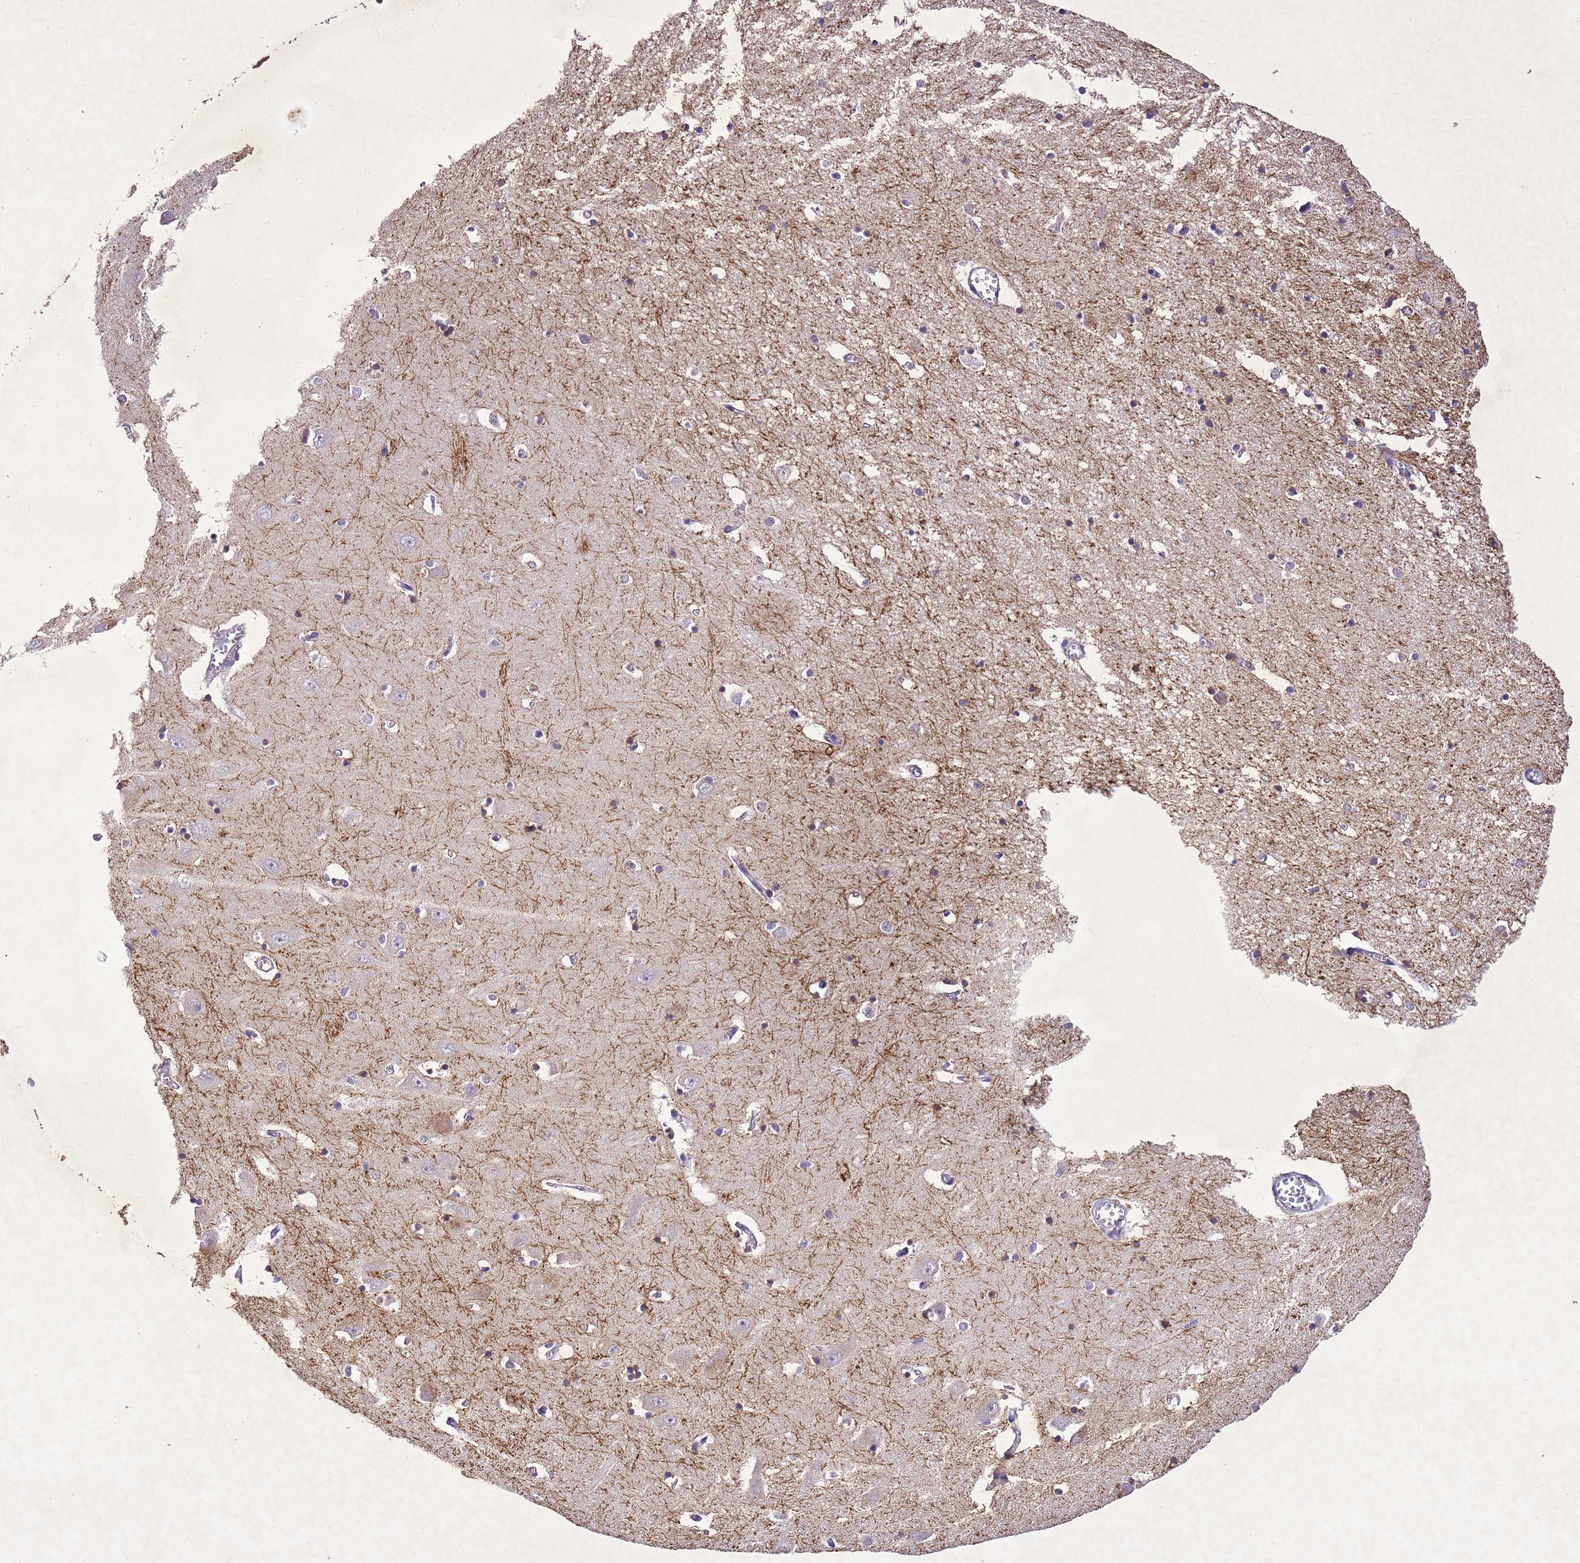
{"staining": {"intensity": "moderate", "quantity": "<25%", "location": "cytoplasmic/membranous"}, "tissue": "hippocampus", "cell_type": "Glial cells", "image_type": "normal", "snomed": [{"axis": "morphology", "description": "Normal tissue, NOS"}, {"axis": "topography", "description": "Hippocampus"}], "caption": "Immunohistochemical staining of benign human hippocampus exhibits moderate cytoplasmic/membranous protein staining in approximately <25% of glial cells. Immunohistochemistry (ihc) stains the protein of interest in brown and the nuclei are stained blue.", "gene": "NLRP11", "patient": {"sex": "male", "age": 70}}